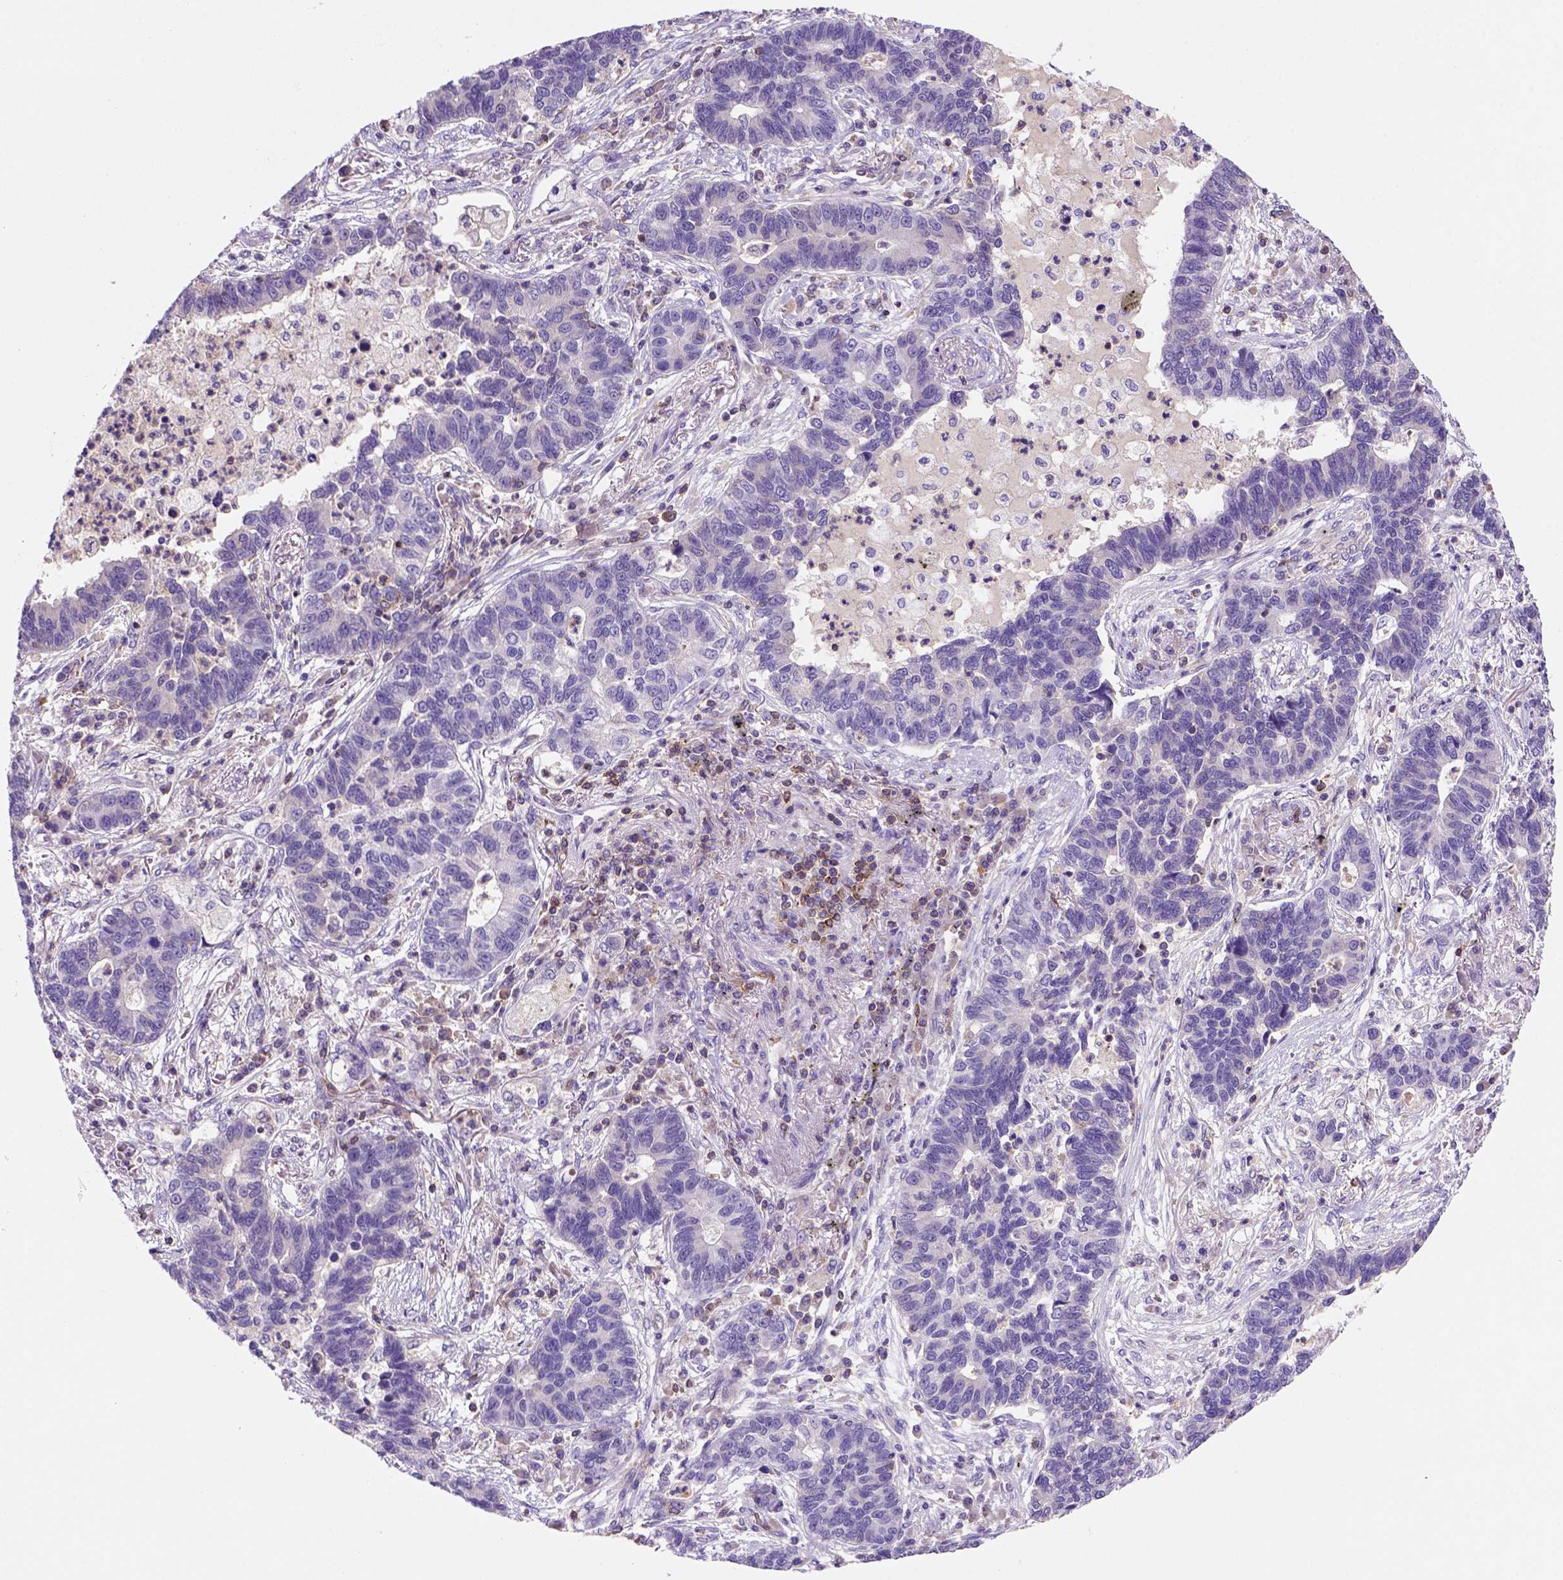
{"staining": {"intensity": "negative", "quantity": "none", "location": "none"}, "tissue": "lung cancer", "cell_type": "Tumor cells", "image_type": "cancer", "snomed": [{"axis": "morphology", "description": "Adenocarcinoma, NOS"}, {"axis": "topography", "description": "Lung"}], "caption": "Image shows no significant protein staining in tumor cells of lung adenocarcinoma.", "gene": "INPP5D", "patient": {"sex": "female", "age": 57}}